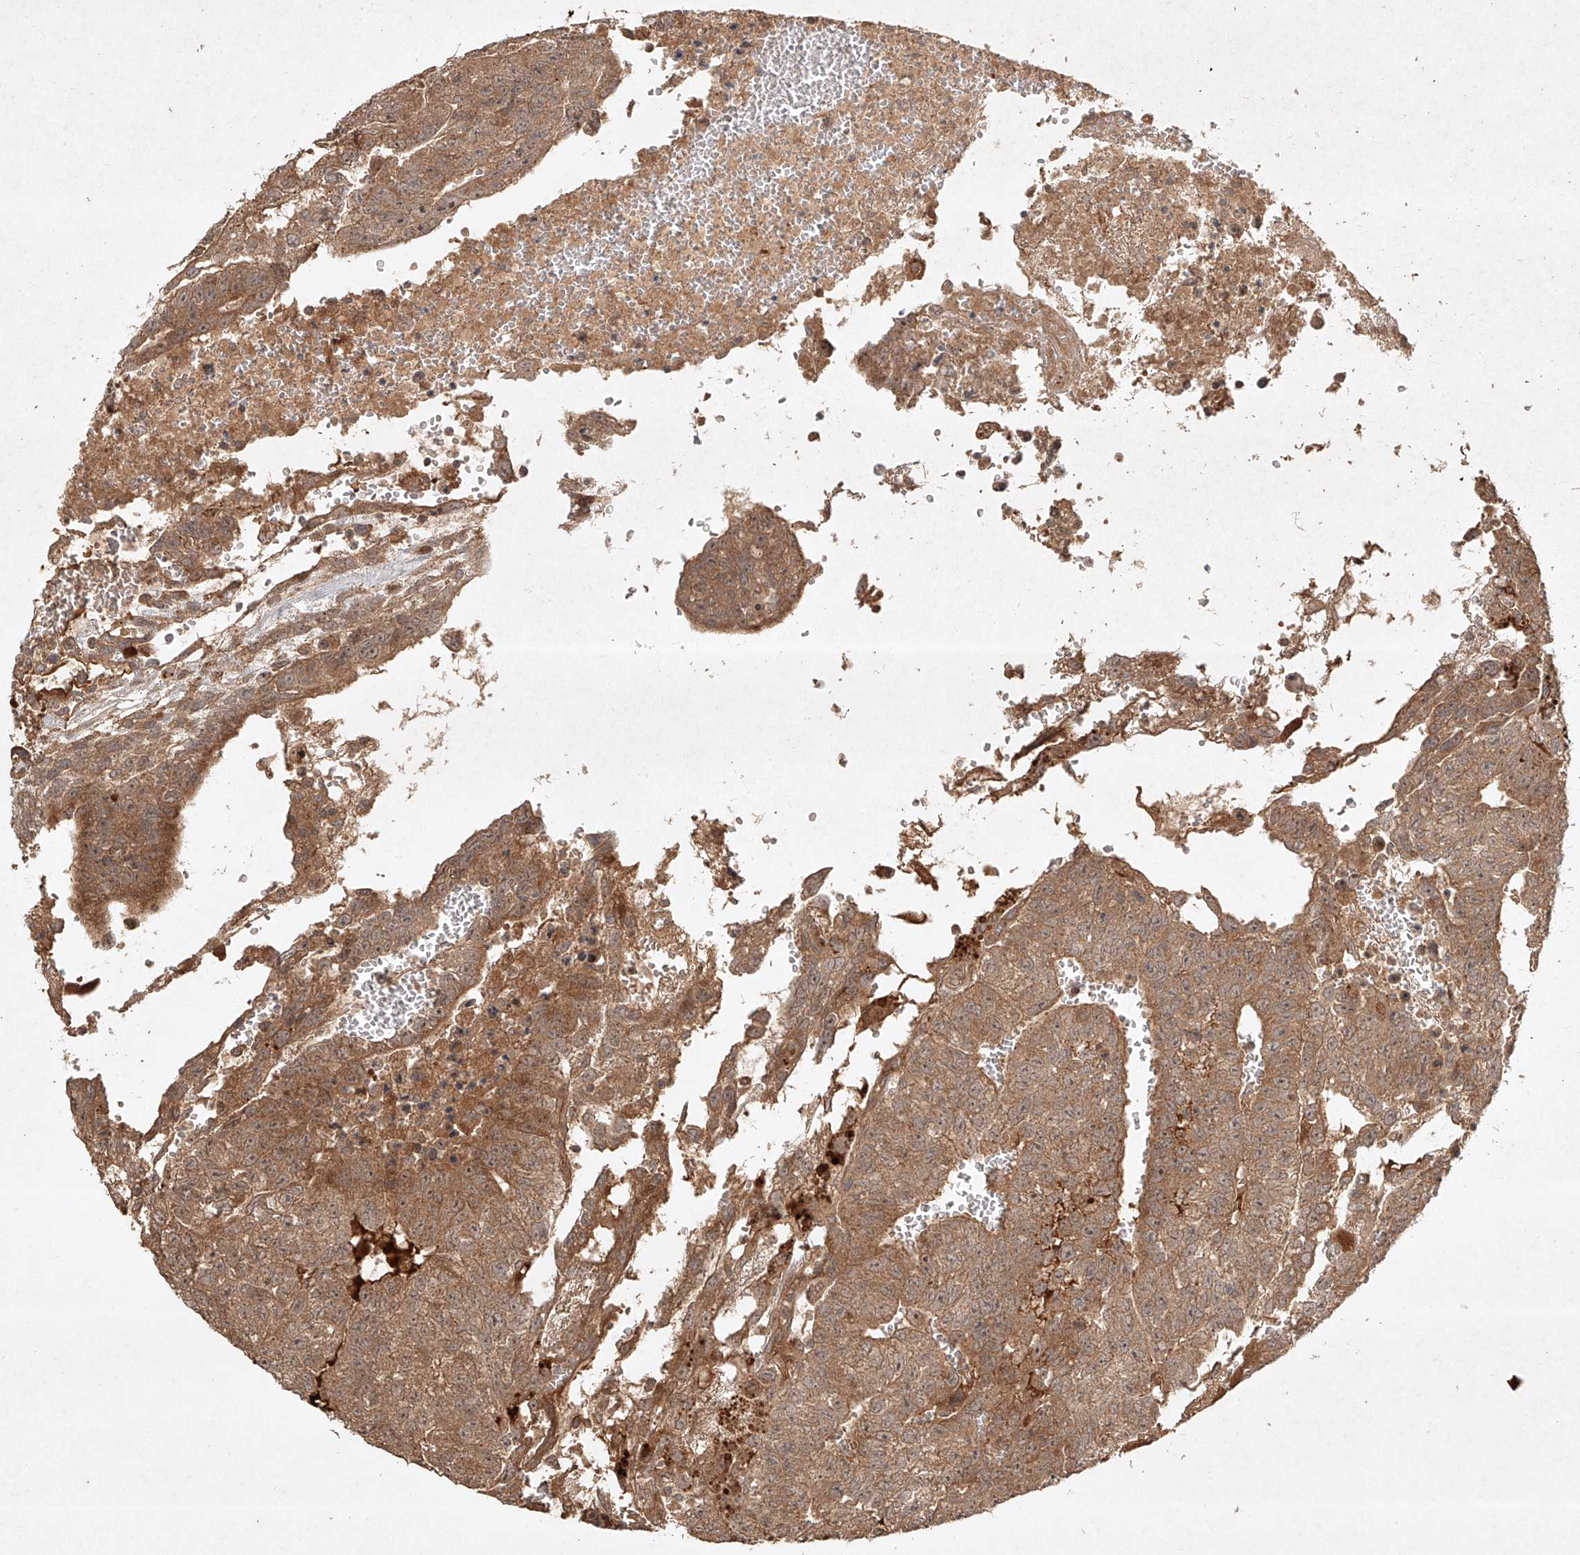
{"staining": {"intensity": "moderate", "quantity": ">75%", "location": "cytoplasmic/membranous"}, "tissue": "testis cancer", "cell_type": "Tumor cells", "image_type": "cancer", "snomed": [{"axis": "morphology", "description": "Seminoma, NOS"}, {"axis": "morphology", "description": "Carcinoma, Embryonal, NOS"}, {"axis": "topography", "description": "Testis"}], "caption": "Moderate cytoplasmic/membranous staining for a protein is present in approximately >75% of tumor cells of embryonal carcinoma (testis) using IHC.", "gene": "CYYR1", "patient": {"sex": "male", "age": 52}}